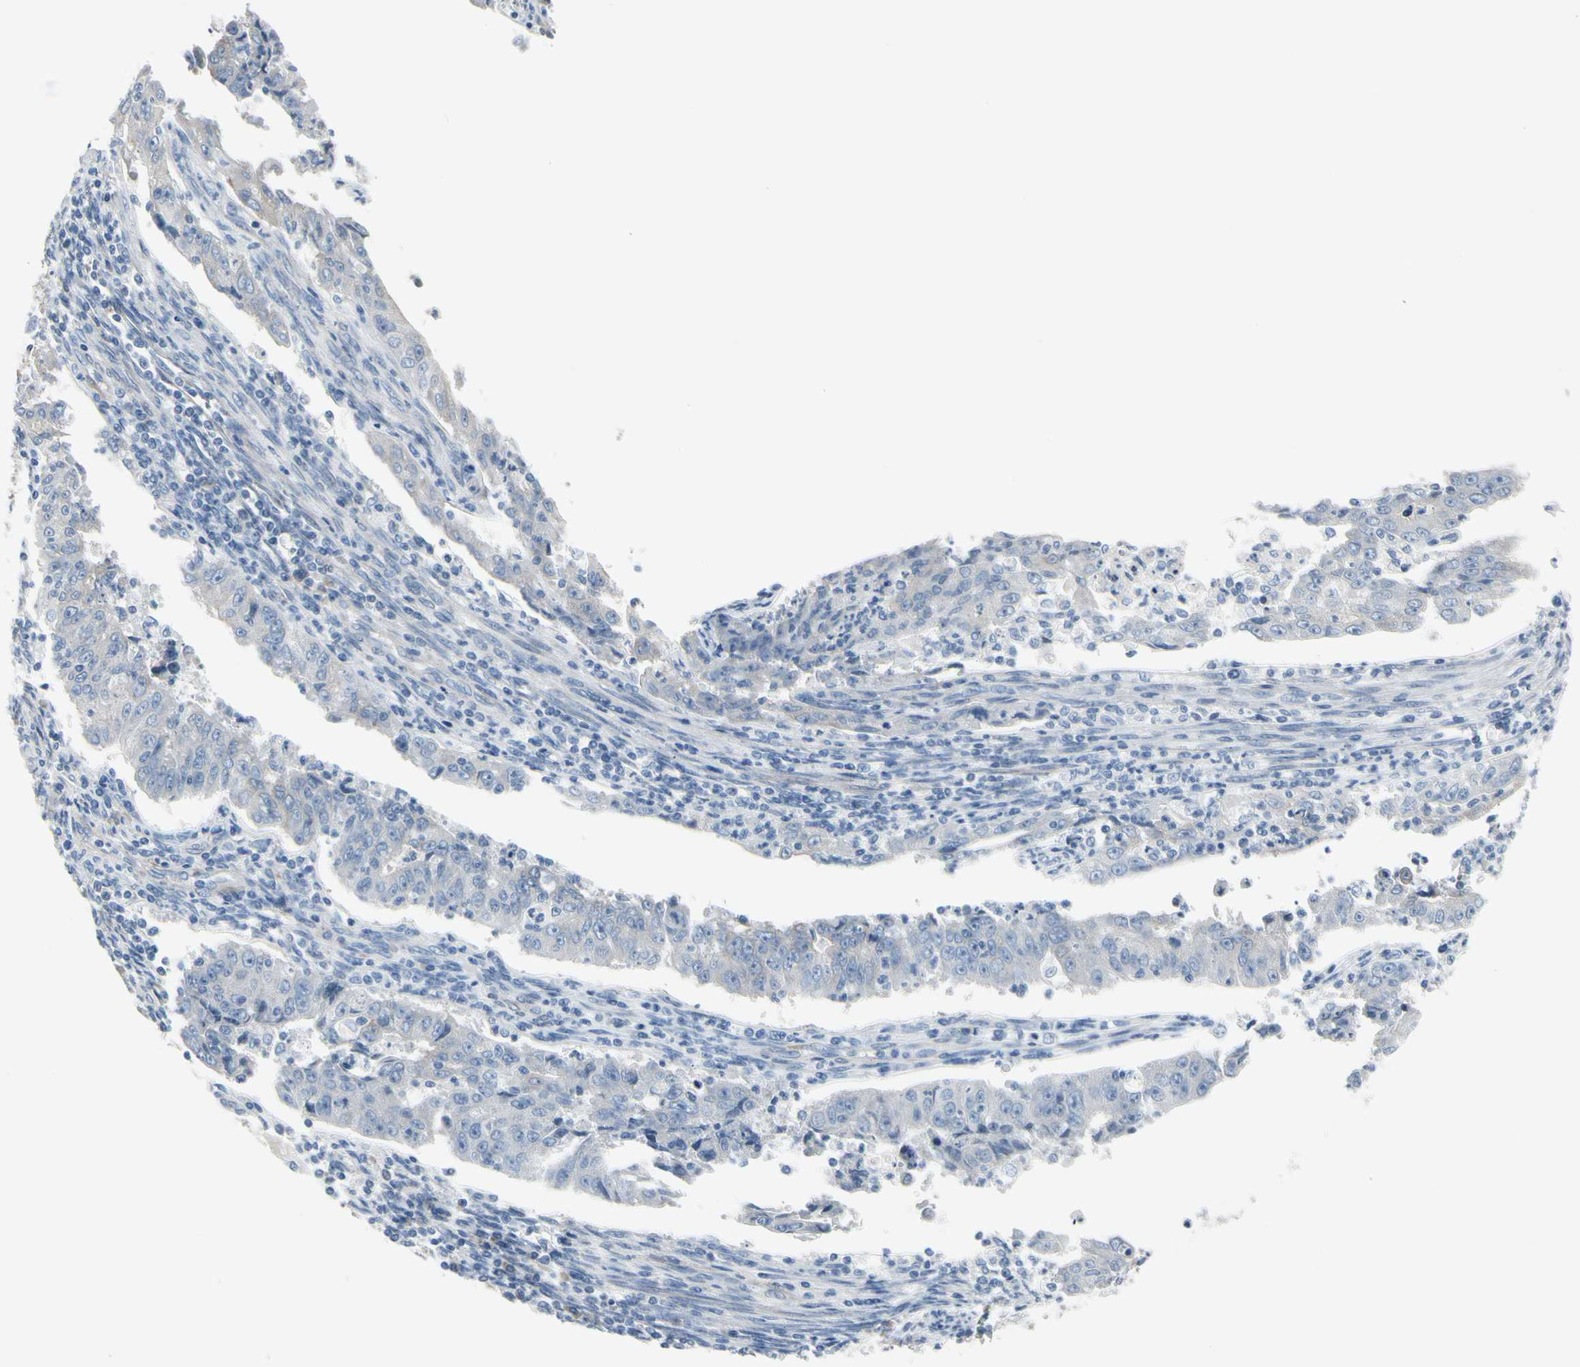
{"staining": {"intensity": "negative", "quantity": "none", "location": "none"}, "tissue": "endometrial cancer", "cell_type": "Tumor cells", "image_type": "cancer", "snomed": [{"axis": "morphology", "description": "Adenocarcinoma, NOS"}, {"axis": "topography", "description": "Endometrium"}], "caption": "Protein analysis of adenocarcinoma (endometrial) exhibits no significant staining in tumor cells.", "gene": "MAP2", "patient": {"sex": "female", "age": 42}}